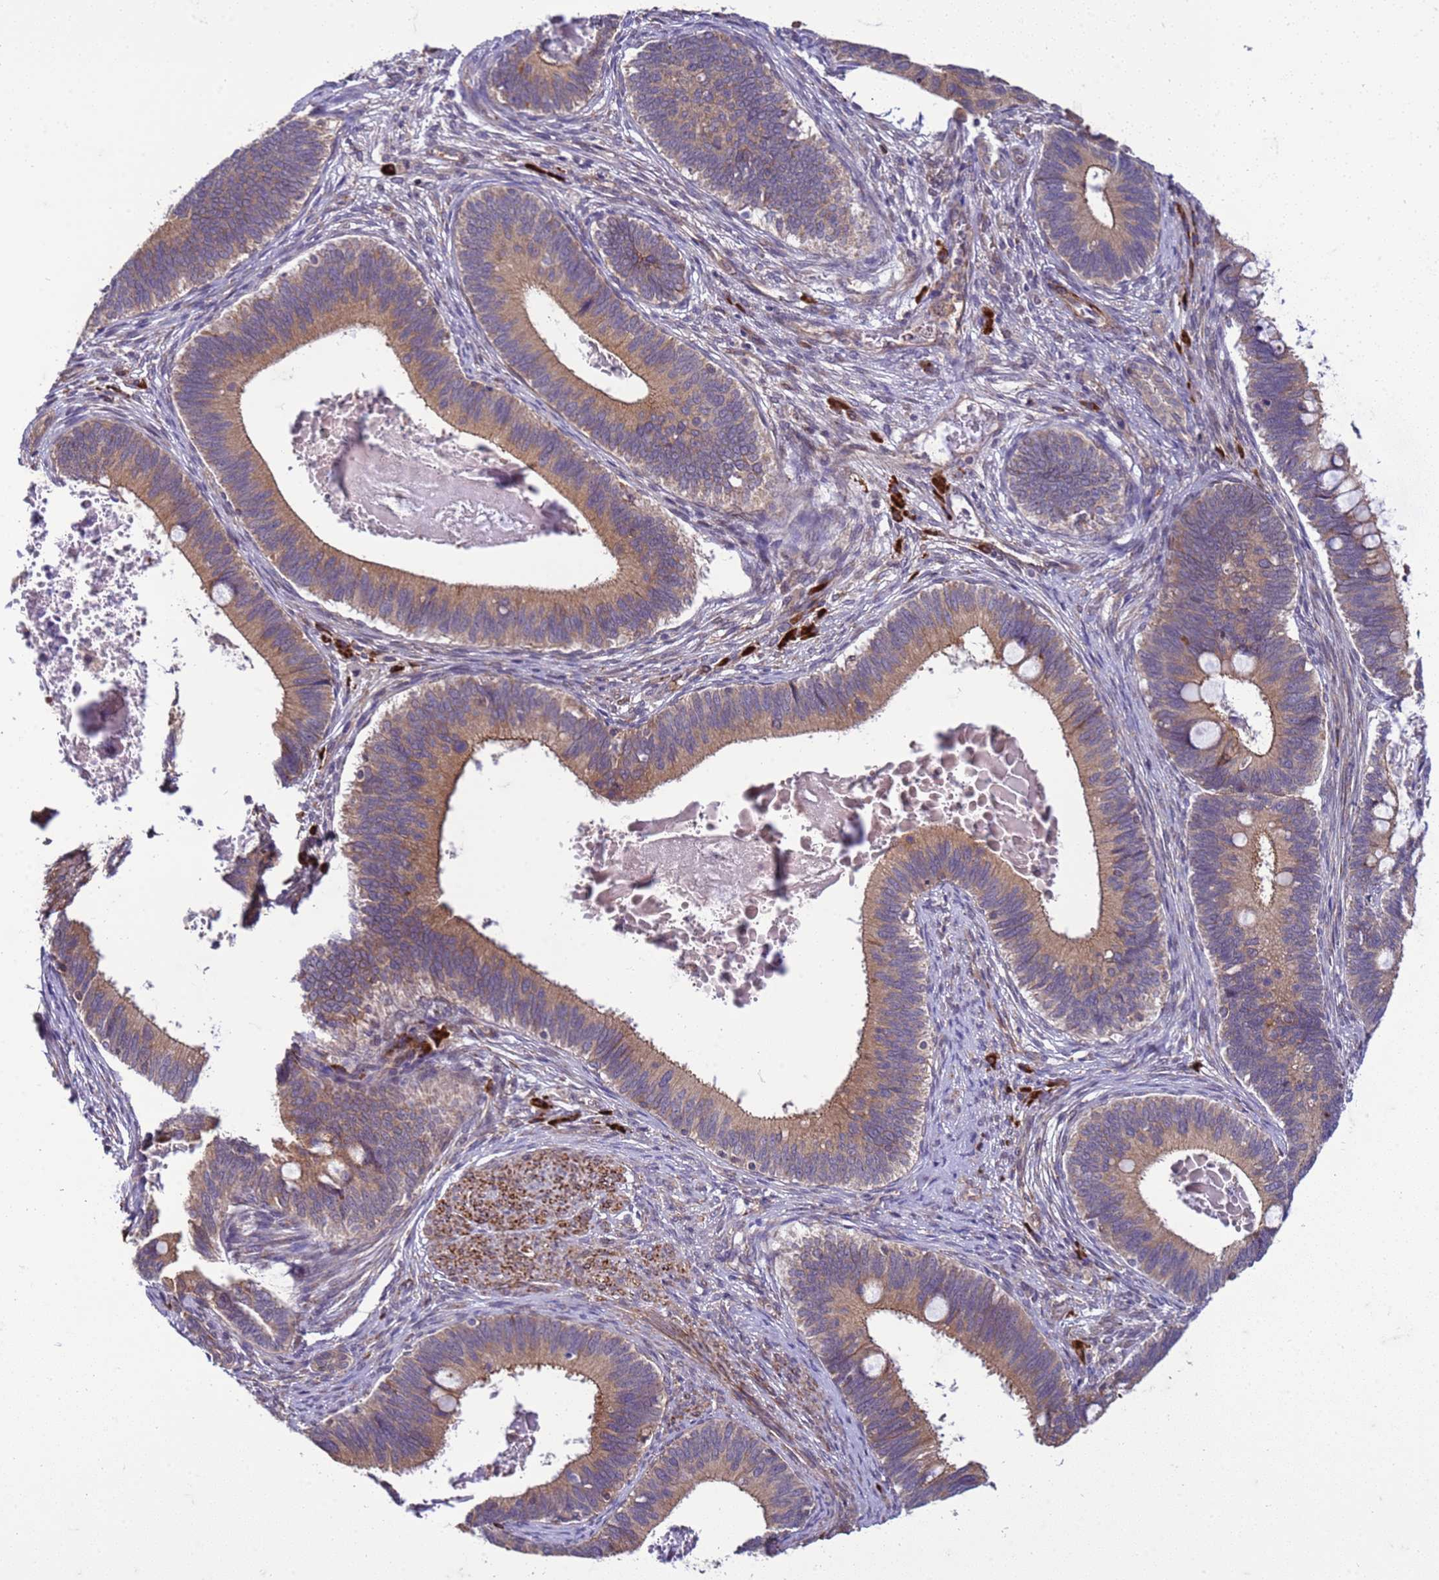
{"staining": {"intensity": "moderate", "quantity": ">75%", "location": "cytoplasmic/membranous"}, "tissue": "cervical cancer", "cell_type": "Tumor cells", "image_type": "cancer", "snomed": [{"axis": "morphology", "description": "Adenocarcinoma, NOS"}, {"axis": "topography", "description": "Cervix"}], "caption": "The histopathology image exhibits staining of cervical cancer (adenocarcinoma), revealing moderate cytoplasmic/membranous protein staining (brown color) within tumor cells.", "gene": "GEN1", "patient": {"sex": "female", "age": 42}}